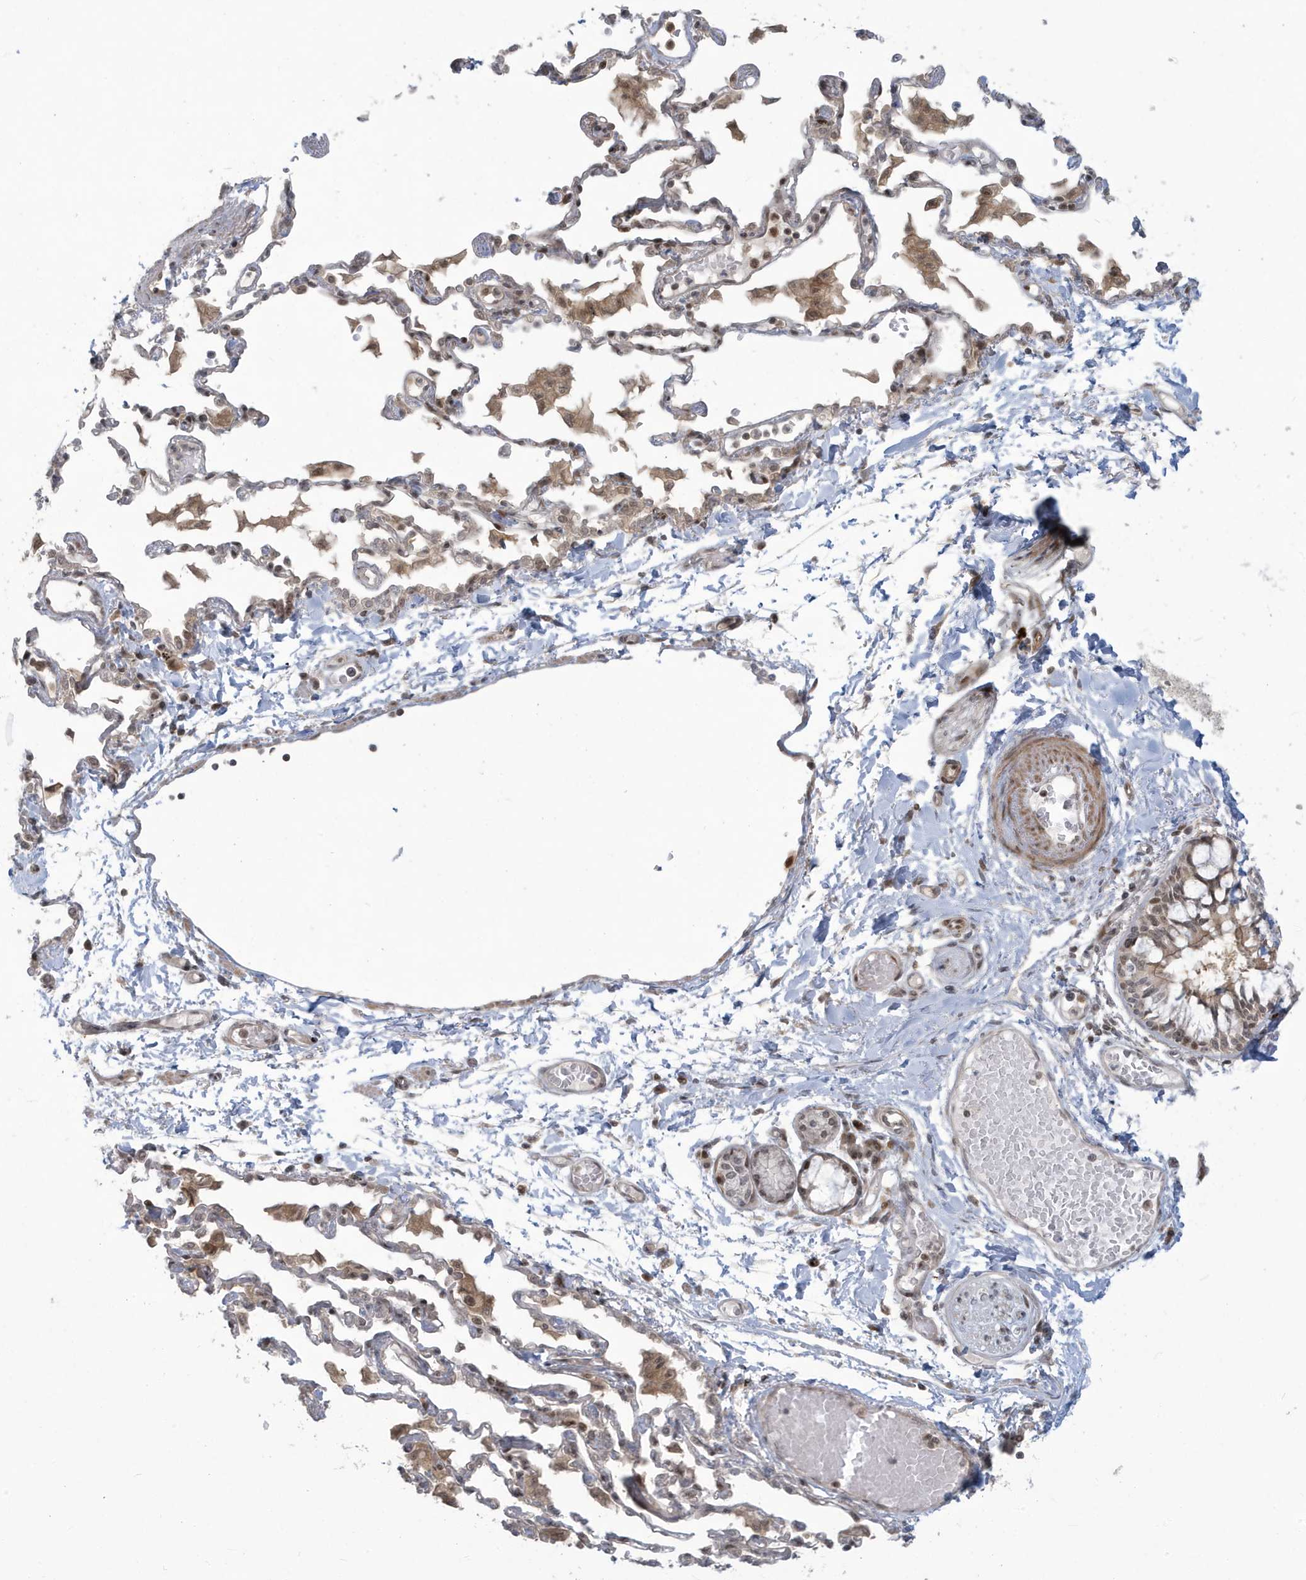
{"staining": {"intensity": "moderate", "quantity": ">75%", "location": "nuclear"}, "tissue": "adipose tissue", "cell_type": "Adipocytes", "image_type": "normal", "snomed": [{"axis": "morphology", "description": "Normal tissue, NOS"}, {"axis": "topography", "description": "Cartilage tissue"}, {"axis": "topography", "description": "Bronchus"}, {"axis": "topography", "description": "Lung"}, {"axis": "topography", "description": "Peripheral nerve tissue"}], "caption": "Protein positivity by immunohistochemistry (IHC) demonstrates moderate nuclear staining in approximately >75% of adipocytes in unremarkable adipose tissue. Using DAB (3,3'-diaminobenzidine) (brown) and hematoxylin (blue) stains, captured at high magnification using brightfield microscopy.", "gene": "C1orf52", "patient": {"sex": "female", "age": 49}}